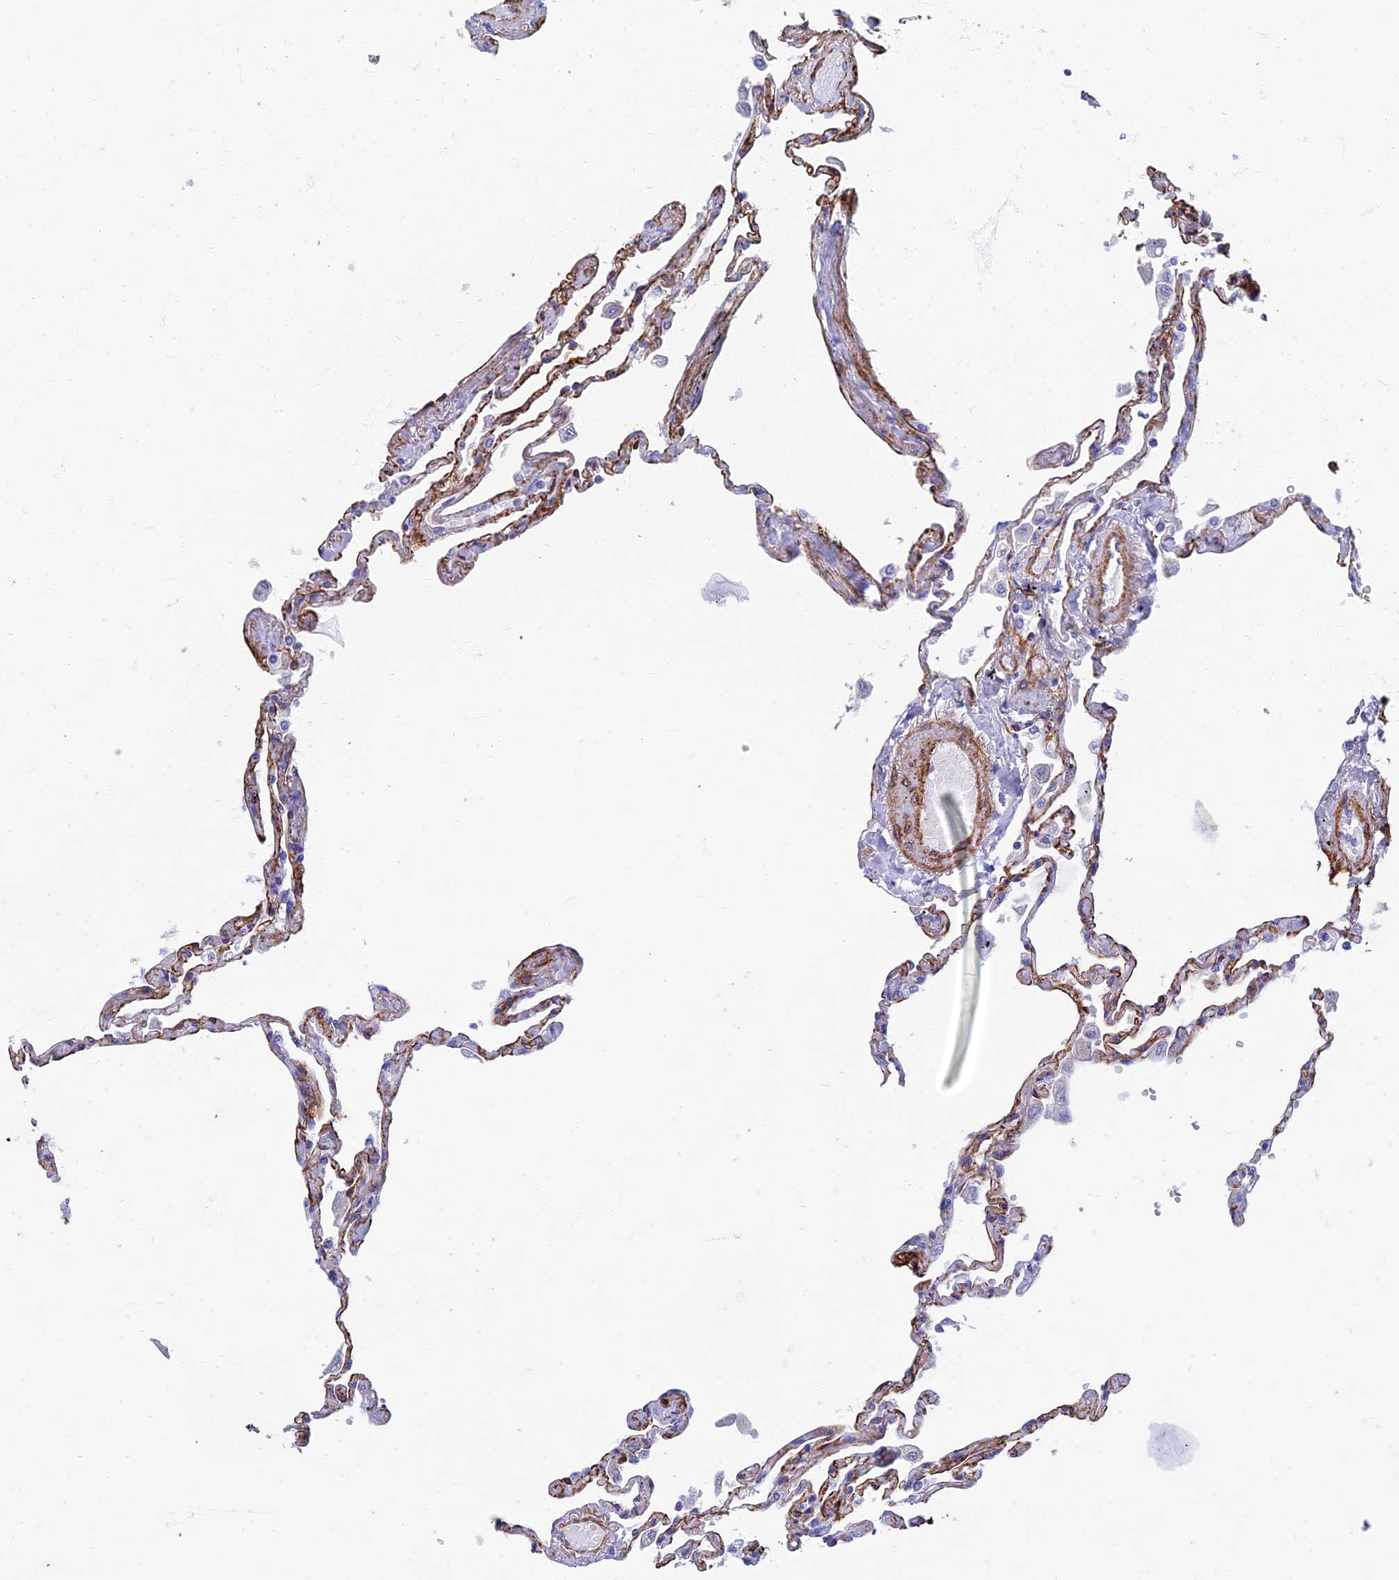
{"staining": {"intensity": "moderate", "quantity": "<25%", "location": "cytoplasmic/membranous"}, "tissue": "lung", "cell_type": "Alveolar cells", "image_type": "normal", "snomed": [{"axis": "morphology", "description": "Normal tissue, NOS"}, {"axis": "topography", "description": "Lung"}], "caption": "DAB immunohistochemical staining of normal human lung demonstrates moderate cytoplasmic/membranous protein staining in about <25% of alveolar cells. The staining is performed using DAB (3,3'-diaminobenzidine) brown chromogen to label protein expression. The nuclei are counter-stained blue using hematoxylin.", "gene": "ETFRF1", "patient": {"sex": "female", "age": 67}}